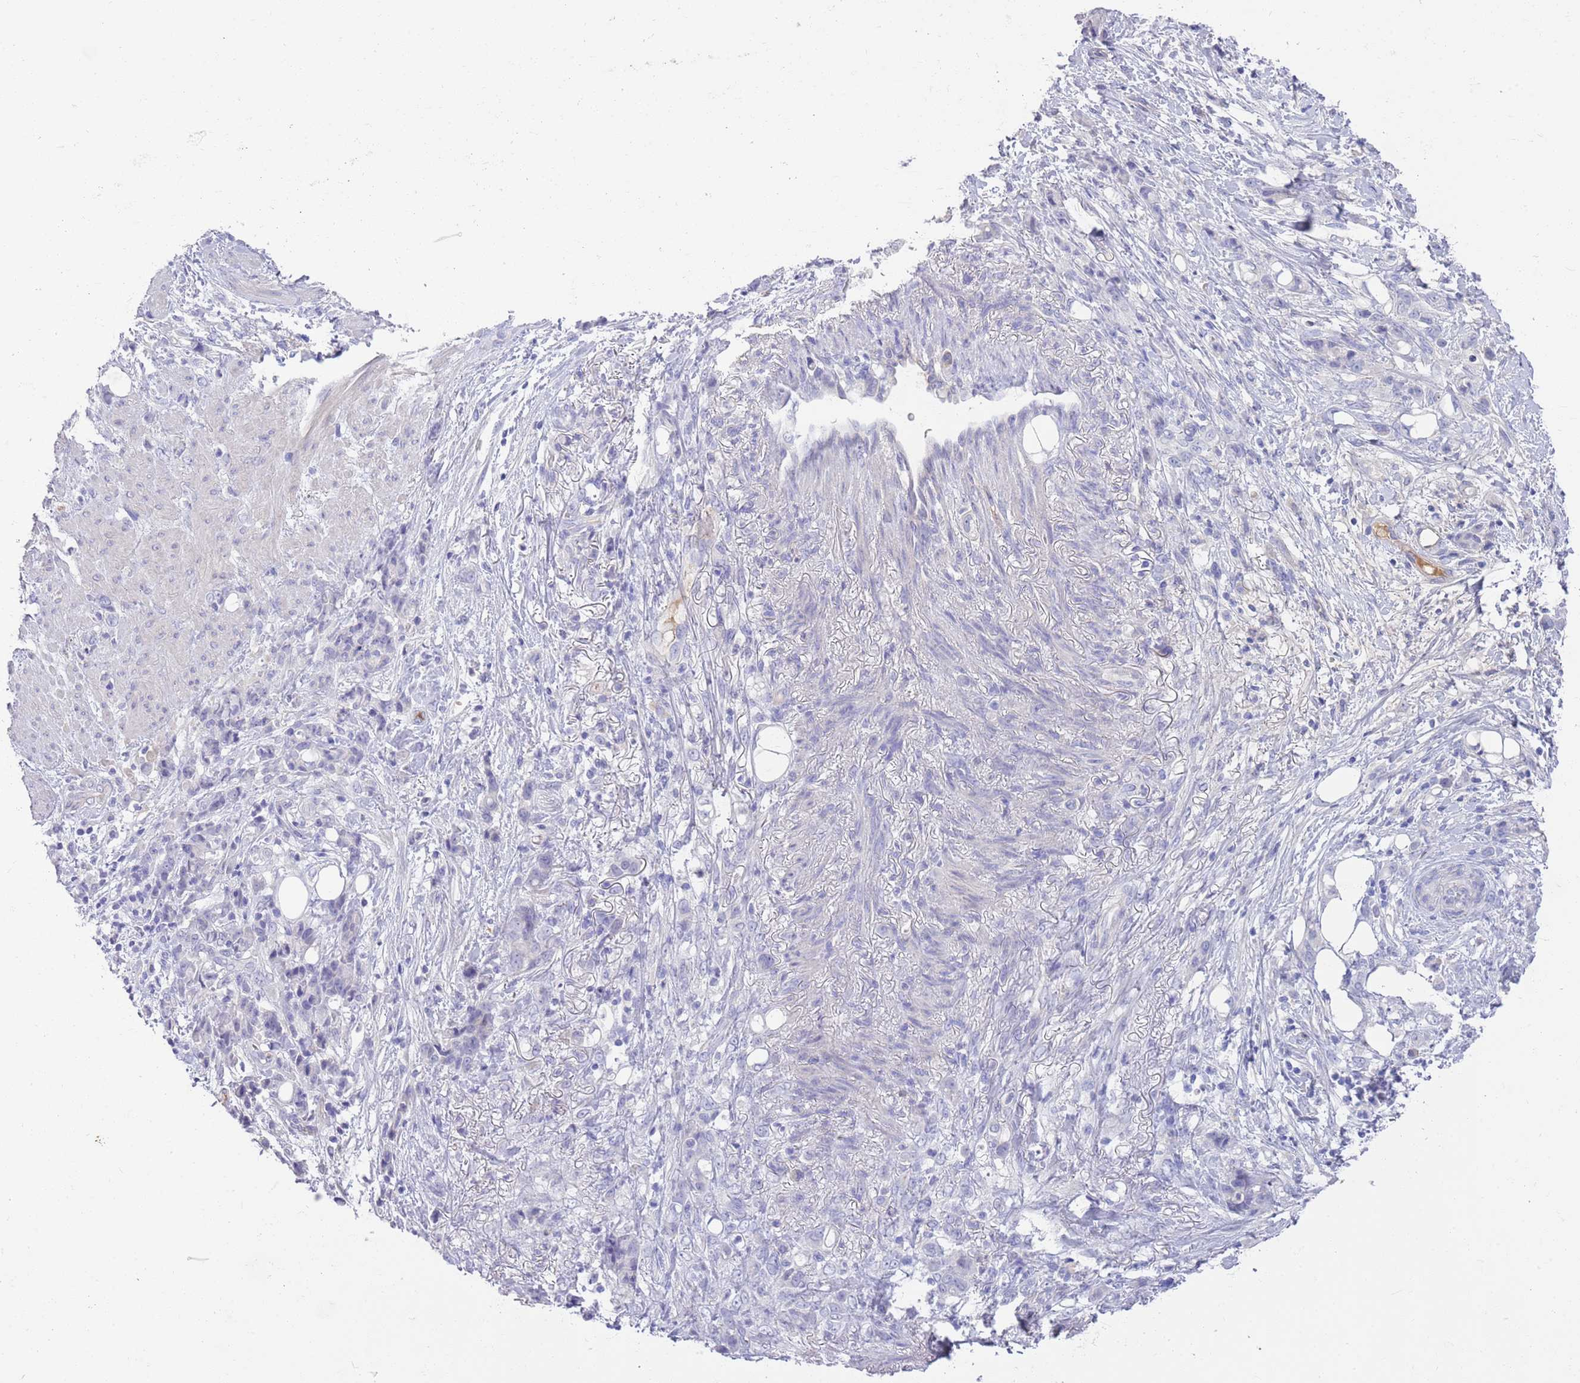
{"staining": {"intensity": "negative", "quantity": "none", "location": "none"}, "tissue": "stomach cancer", "cell_type": "Tumor cells", "image_type": "cancer", "snomed": [{"axis": "morphology", "description": "Normal tissue, NOS"}, {"axis": "morphology", "description": "Adenocarcinoma, NOS"}, {"axis": "topography", "description": "Stomach"}], "caption": "Immunohistochemistry photomicrograph of stomach cancer stained for a protein (brown), which demonstrates no expression in tumor cells. (Brightfield microscopy of DAB immunohistochemistry at high magnification).", "gene": "IGFL4", "patient": {"sex": "female", "age": 79}}